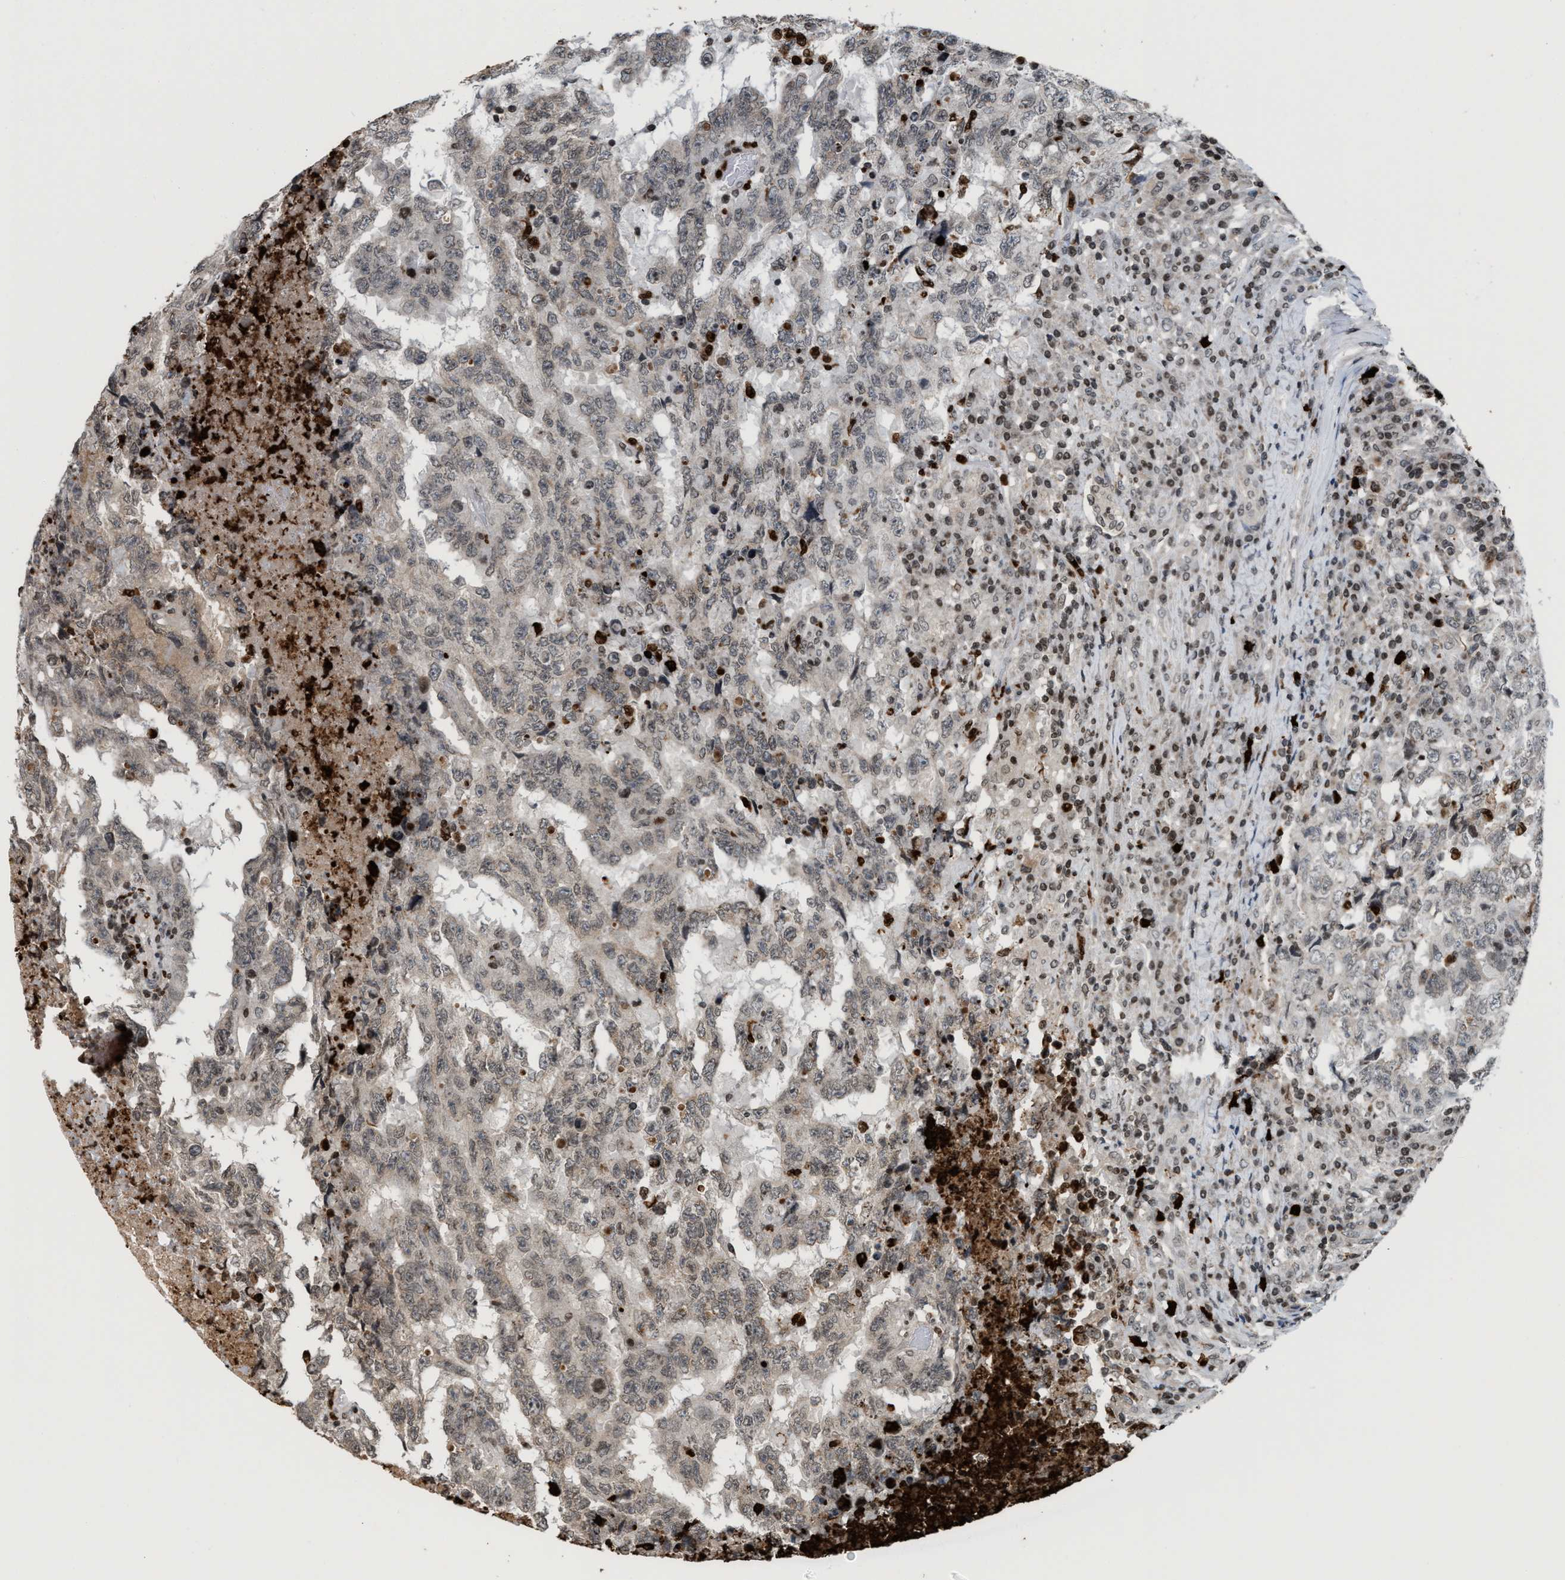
{"staining": {"intensity": "weak", "quantity": "<25%", "location": "cytoplasmic/membranous"}, "tissue": "testis cancer", "cell_type": "Tumor cells", "image_type": "cancer", "snomed": [{"axis": "morphology", "description": "Necrosis, NOS"}, {"axis": "morphology", "description": "Carcinoma, Embryonal, NOS"}, {"axis": "topography", "description": "Testis"}], "caption": "IHC photomicrograph of testis embryonal carcinoma stained for a protein (brown), which displays no expression in tumor cells.", "gene": "PRUNE2", "patient": {"sex": "male", "age": 19}}